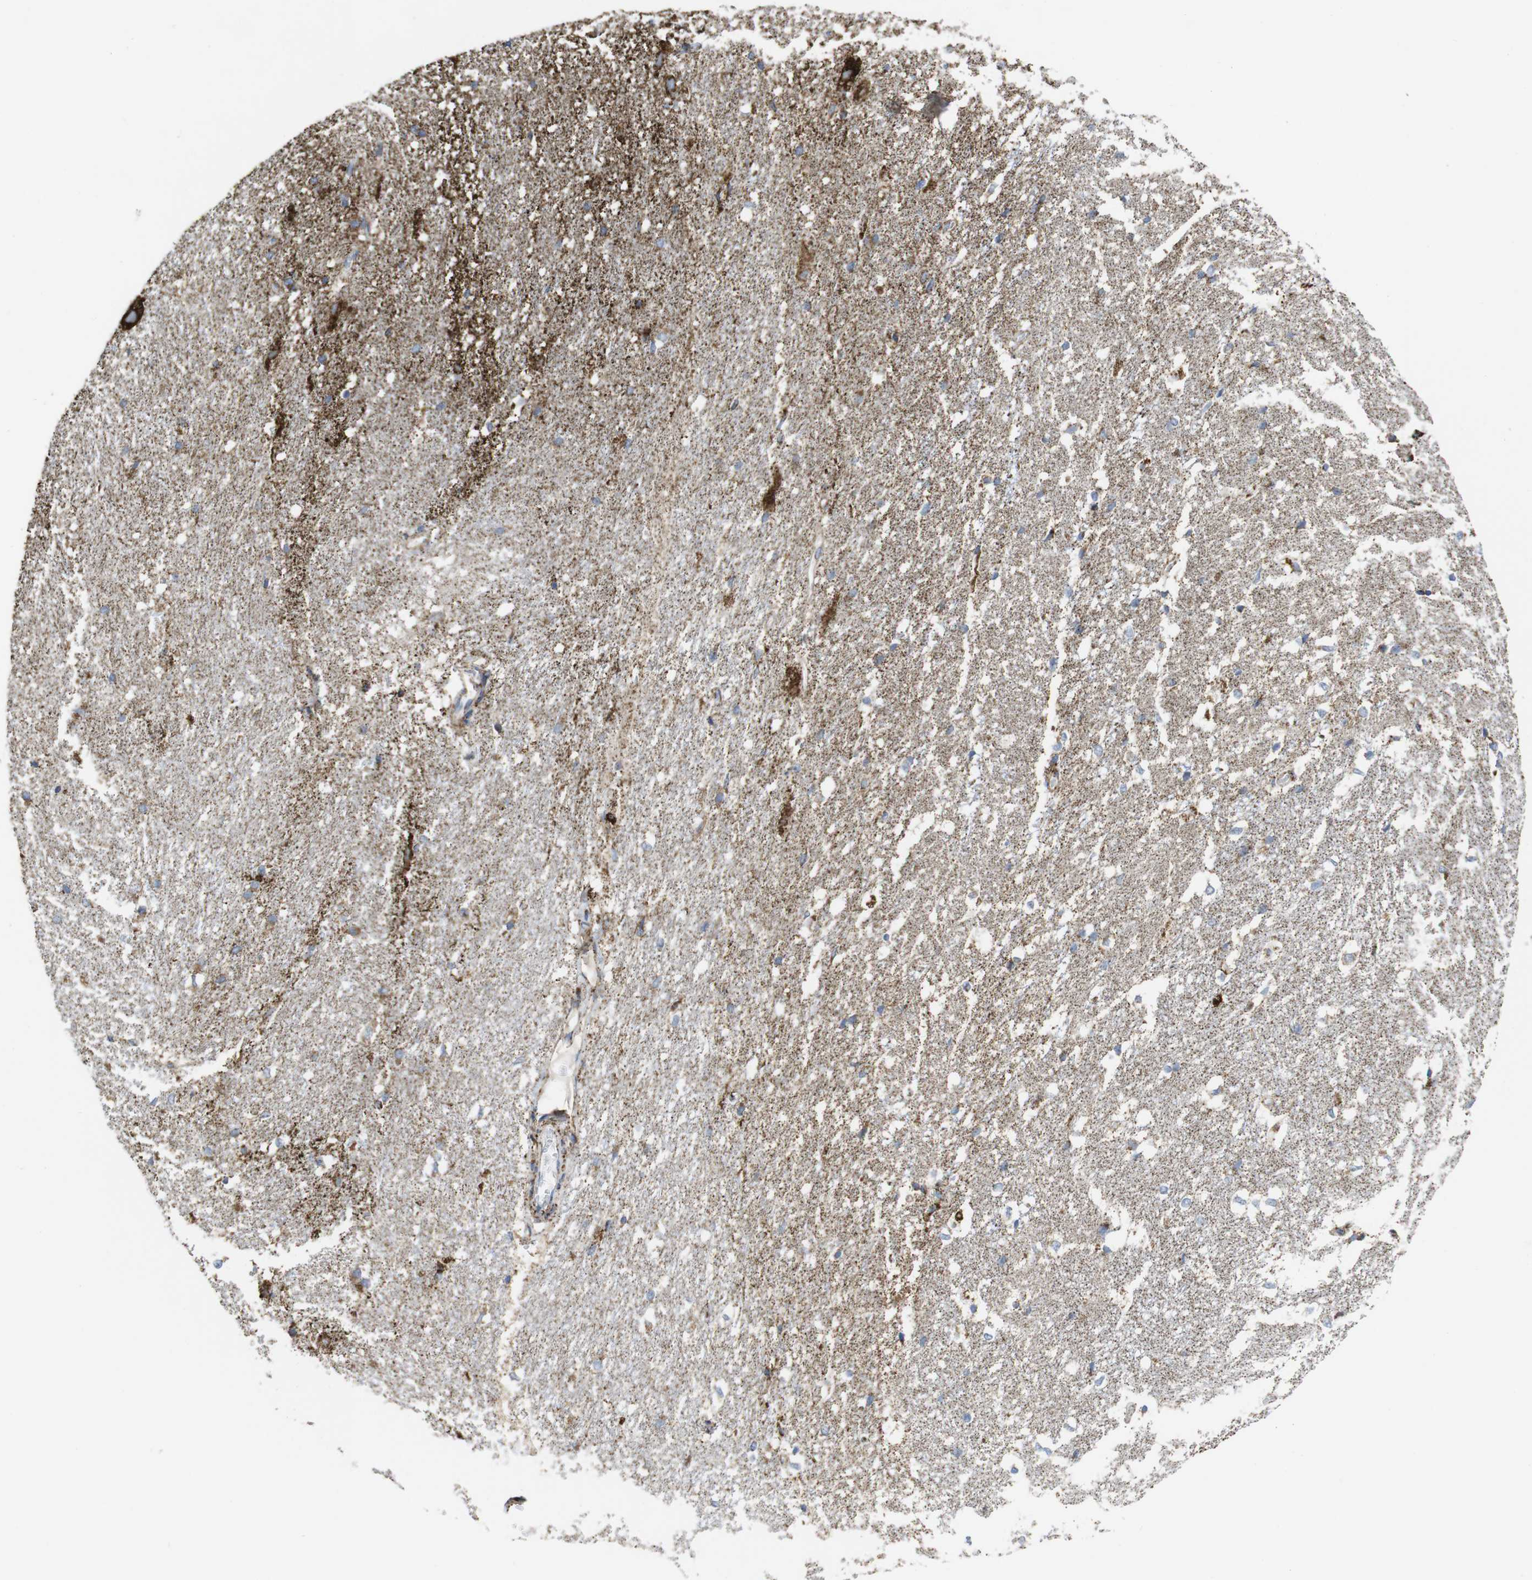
{"staining": {"intensity": "strong", "quantity": "25%-75%", "location": "cytoplasmic/membranous"}, "tissue": "hippocampus", "cell_type": "Glial cells", "image_type": "normal", "snomed": [{"axis": "morphology", "description": "Normal tissue, NOS"}, {"axis": "topography", "description": "Hippocampus"}], "caption": "A brown stain highlights strong cytoplasmic/membranous expression of a protein in glial cells of benign human hippocampus. (Stains: DAB in brown, nuclei in blue, Microscopy: brightfield microscopy at high magnification).", "gene": "TMEM192", "patient": {"sex": "female", "age": 19}}